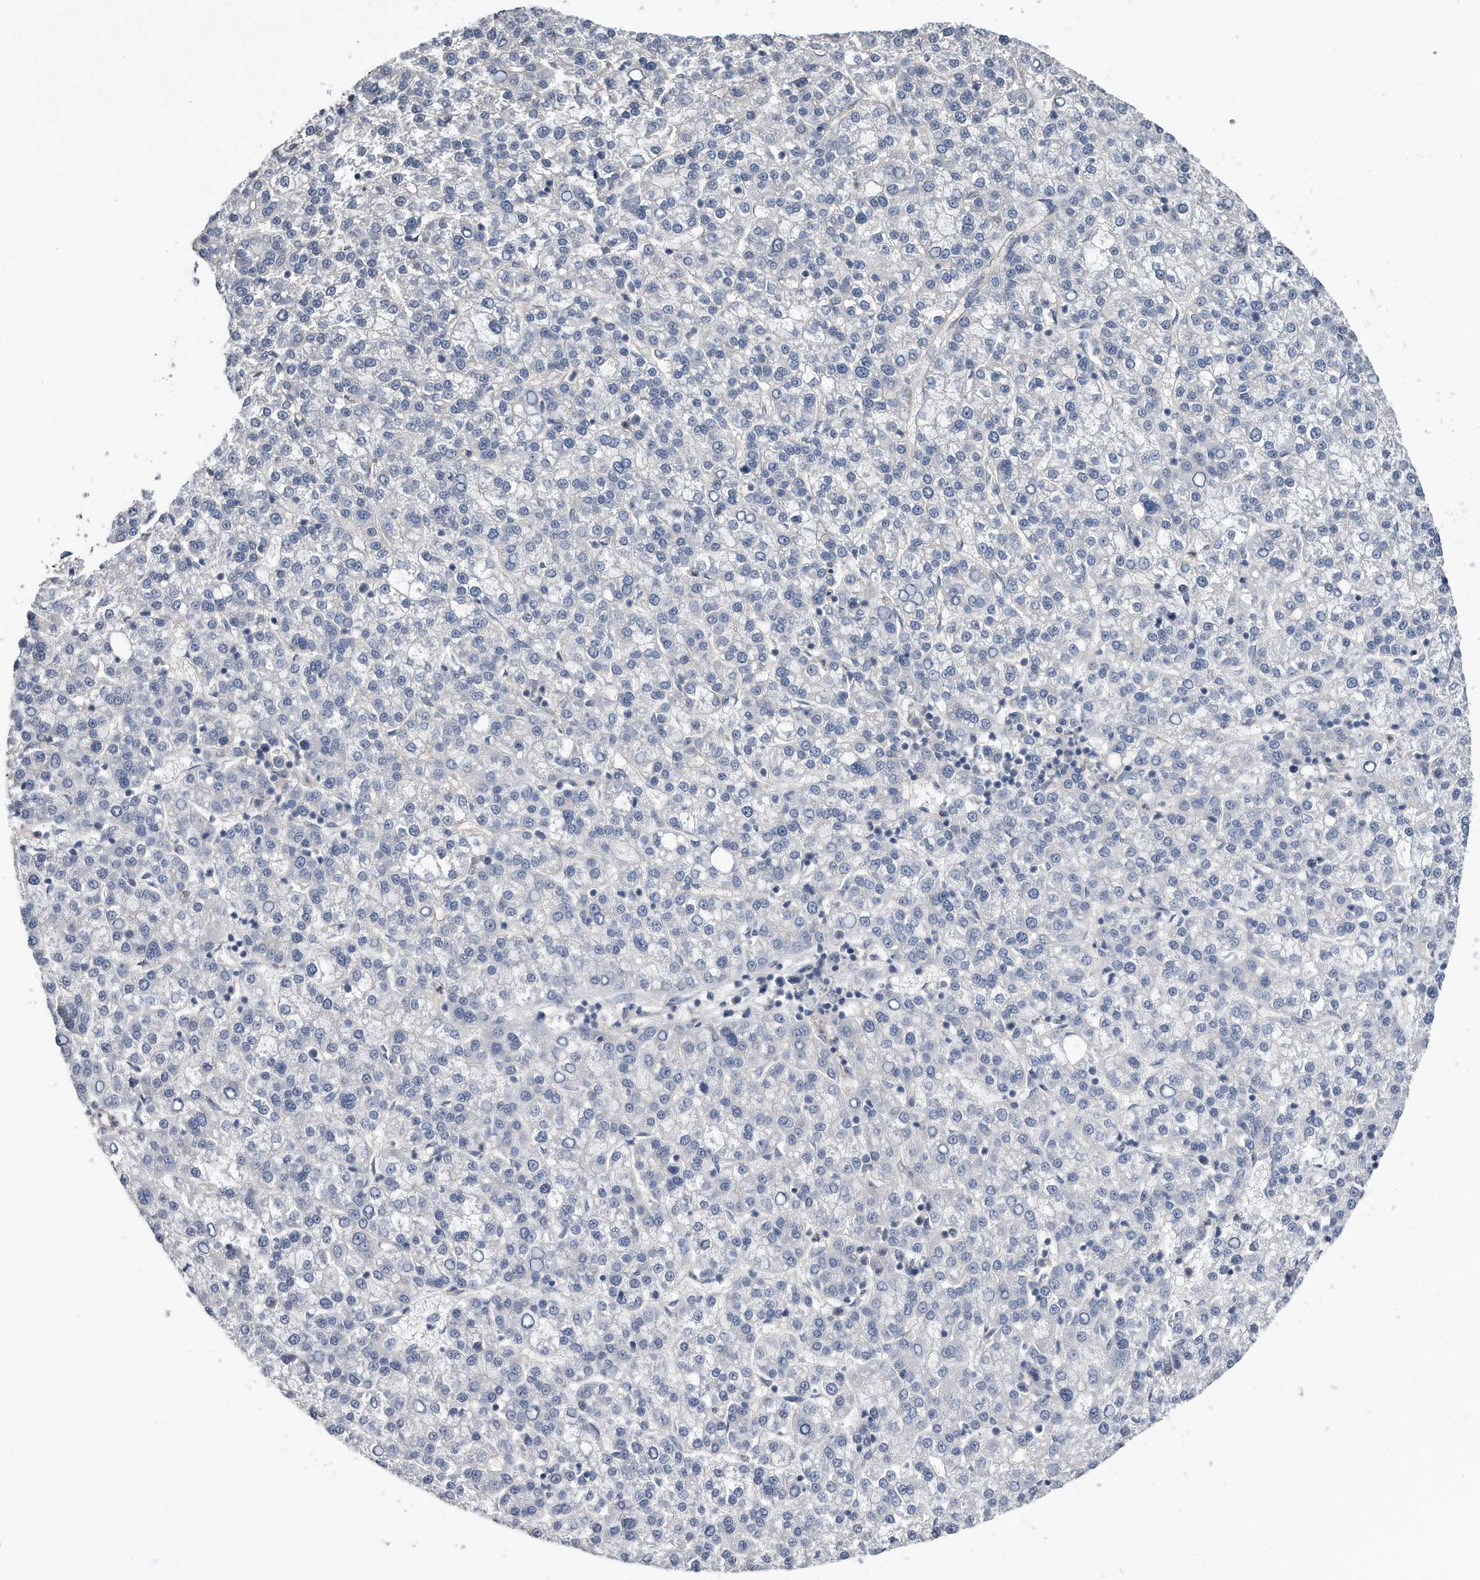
{"staining": {"intensity": "negative", "quantity": "none", "location": "none"}, "tissue": "liver cancer", "cell_type": "Tumor cells", "image_type": "cancer", "snomed": [{"axis": "morphology", "description": "Carcinoma, Hepatocellular, NOS"}, {"axis": "topography", "description": "Liver"}], "caption": "Tumor cells are negative for brown protein staining in hepatocellular carcinoma (liver). The staining is performed using DAB (3,3'-diaminobenzidine) brown chromogen with nuclei counter-stained in using hematoxylin.", "gene": "GPC1", "patient": {"sex": "female", "age": 58}}